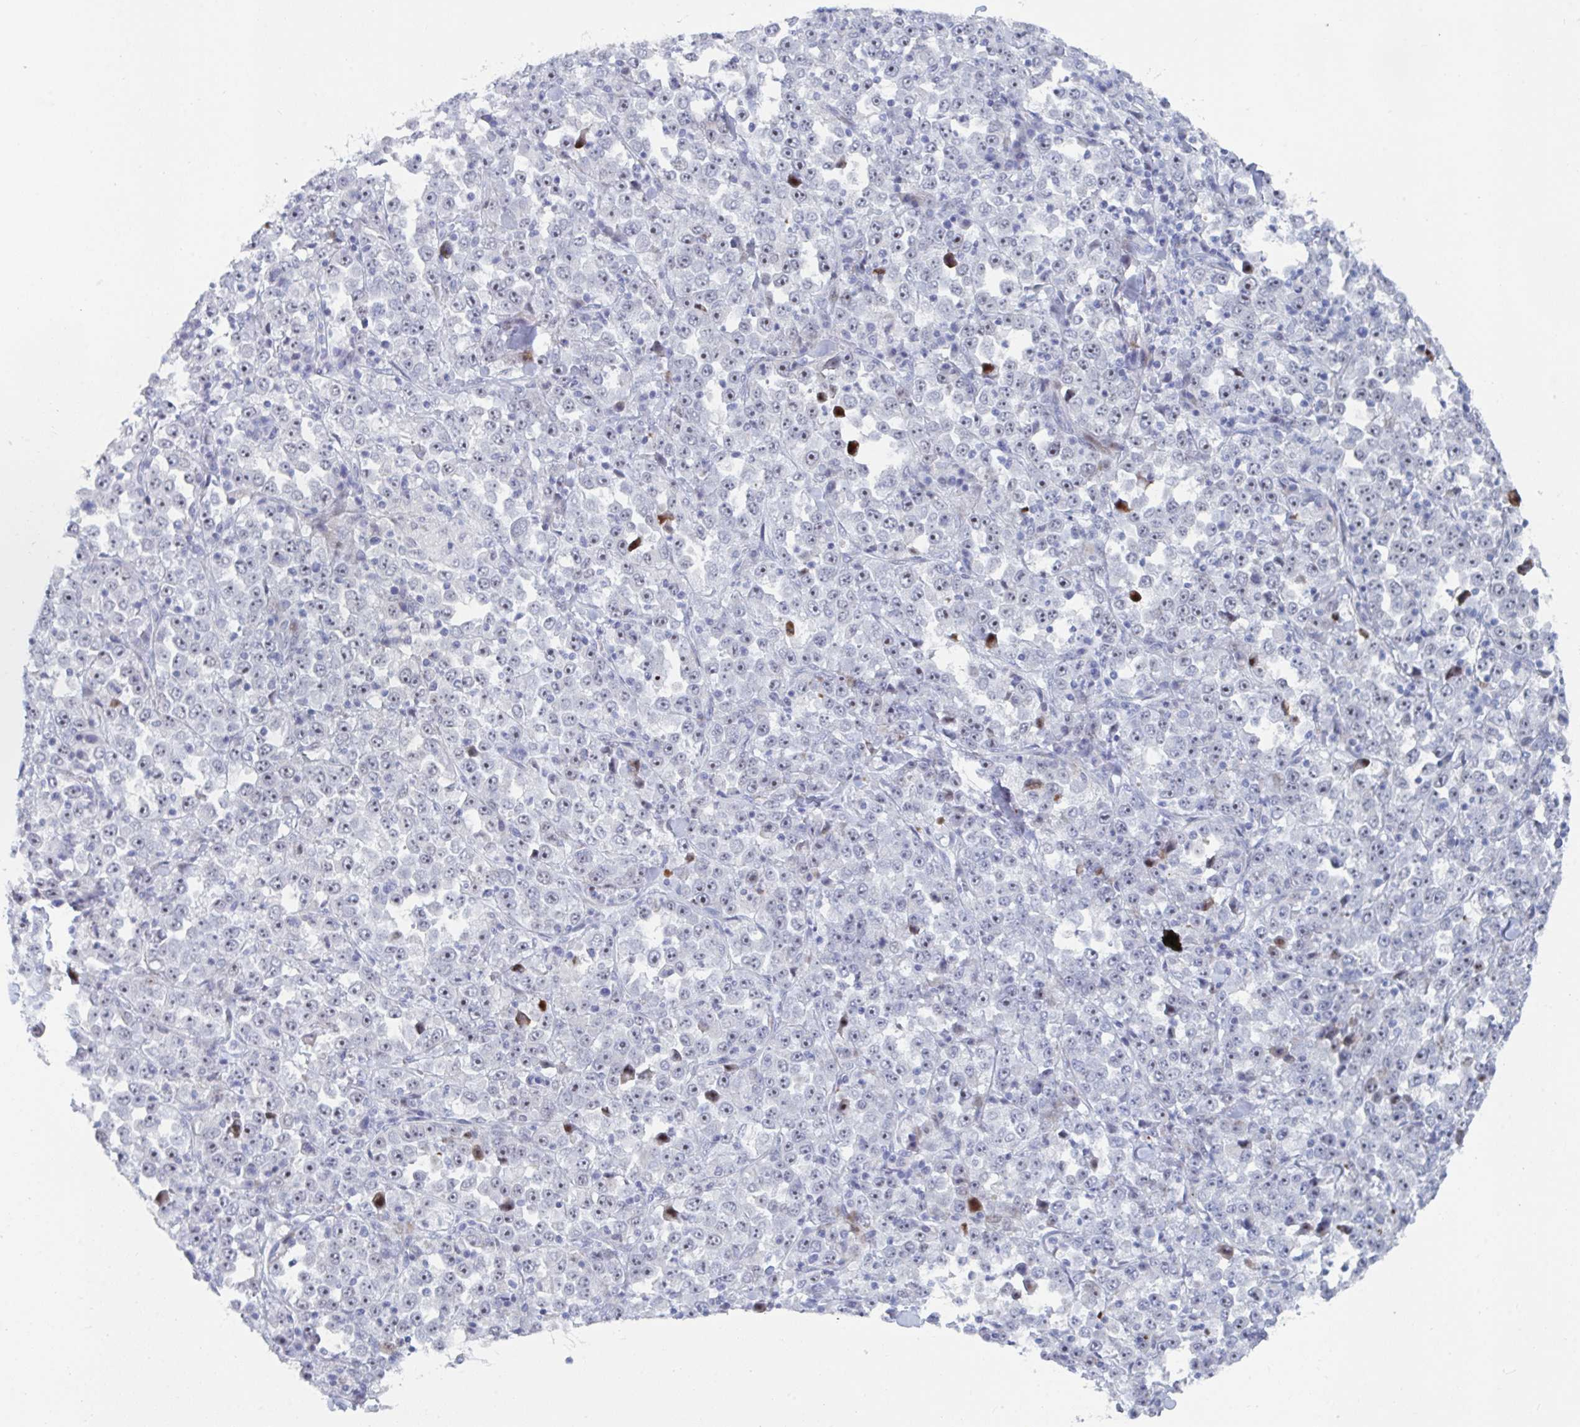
{"staining": {"intensity": "weak", "quantity": "25%-75%", "location": "nuclear"}, "tissue": "stomach cancer", "cell_type": "Tumor cells", "image_type": "cancer", "snomed": [{"axis": "morphology", "description": "Normal tissue, NOS"}, {"axis": "morphology", "description": "Adenocarcinoma, NOS"}, {"axis": "topography", "description": "Stomach, upper"}, {"axis": "topography", "description": "Stomach"}], "caption": "A photomicrograph of human adenocarcinoma (stomach) stained for a protein demonstrates weak nuclear brown staining in tumor cells.", "gene": "NR1H2", "patient": {"sex": "male", "age": 59}}